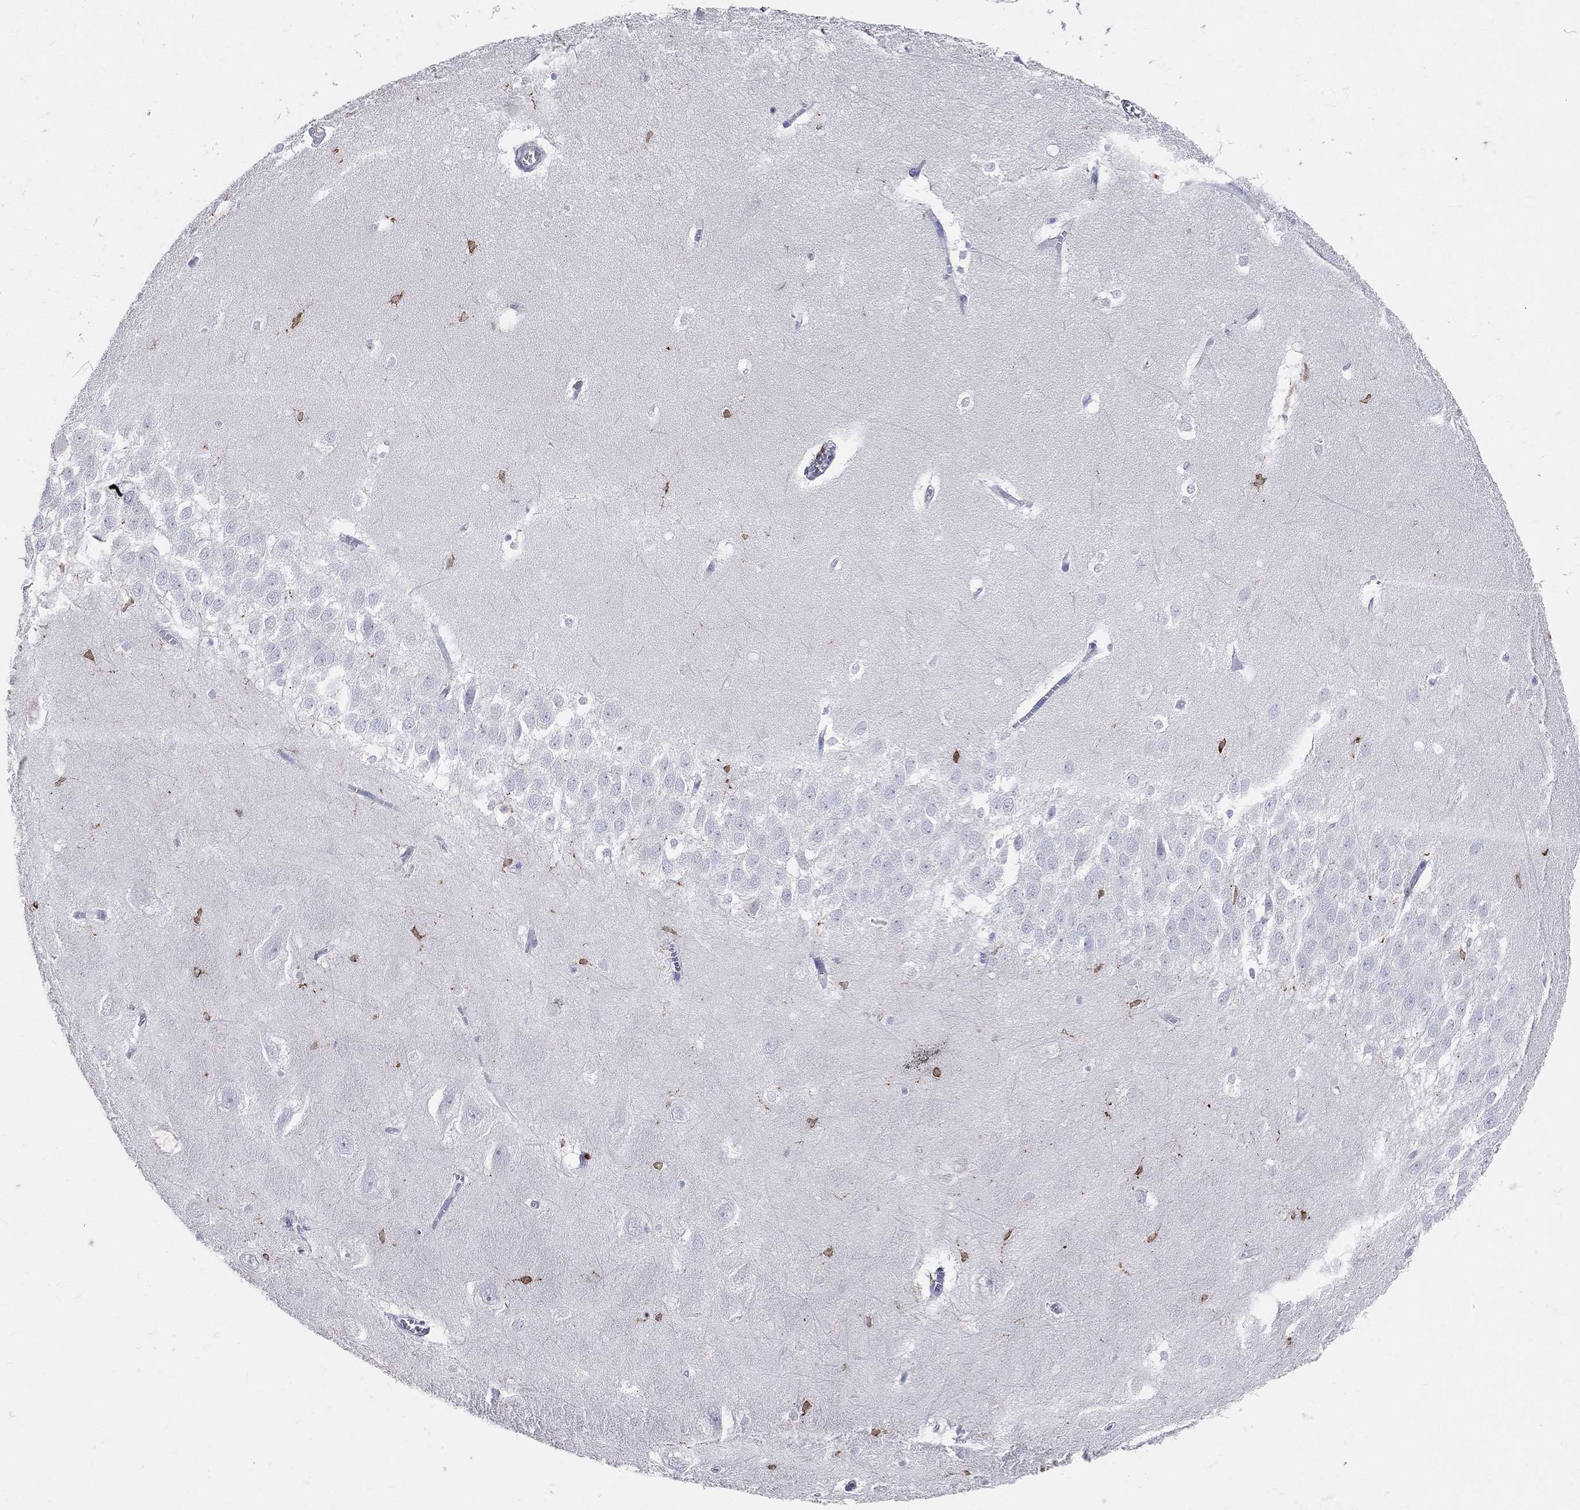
{"staining": {"intensity": "strong", "quantity": "<25%", "location": "cytoplasmic/membranous"}, "tissue": "hippocampus", "cell_type": "Glial cells", "image_type": "normal", "snomed": [{"axis": "morphology", "description": "Normal tissue, NOS"}, {"axis": "topography", "description": "Hippocampus"}], "caption": "Protein analysis of benign hippocampus reveals strong cytoplasmic/membranous staining in approximately <25% of glial cells. Nuclei are stained in blue.", "gene": "CD74", "patient": {"sex": "female", "age": 64}}